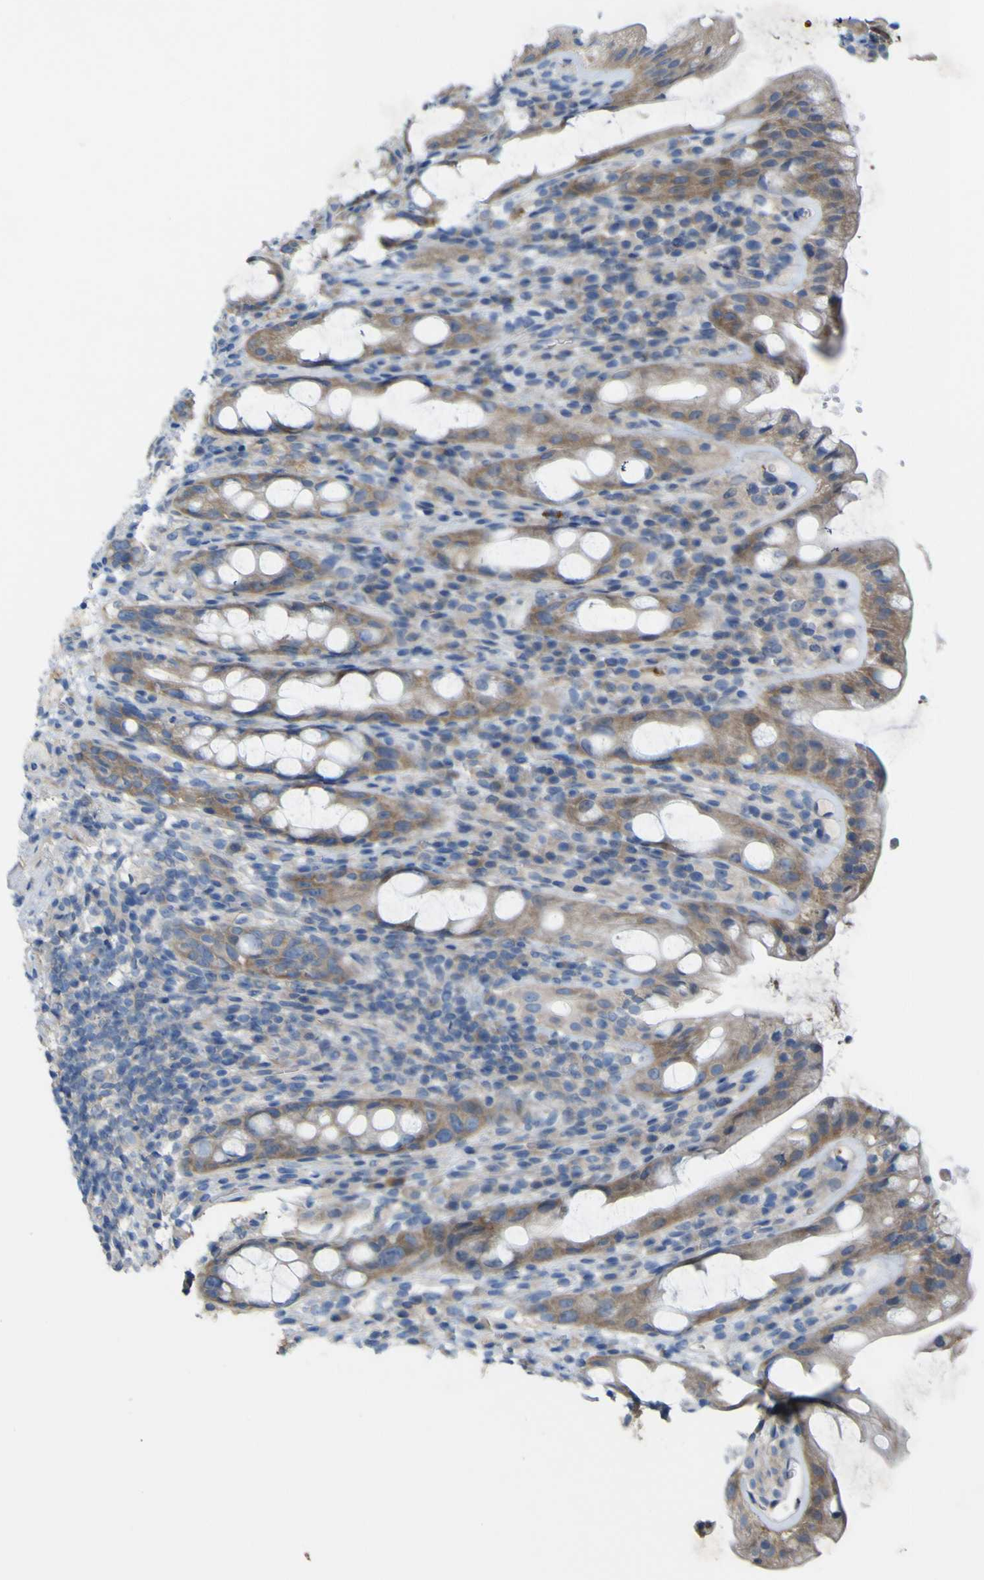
{"staining": {"intensity": "weak", "quantity": ">75%", "location": "cytoplasmic/membranous"}, "tissue": "rectum", "cell_type": "Glandular cells", "image_type": "normal", "snomed": [{"axis": "morphology", "description": "Normal tissue, NOS"}, {"axis": "topography", "description": "Rectum"}], "caption": "Protein staining exhibits weak cytoplasmic/membranous positivity in approximately >75% of glandular cells in benign rectum.", "gene": "MYEOV", "patient": {"sex": "male", "age": 44}}